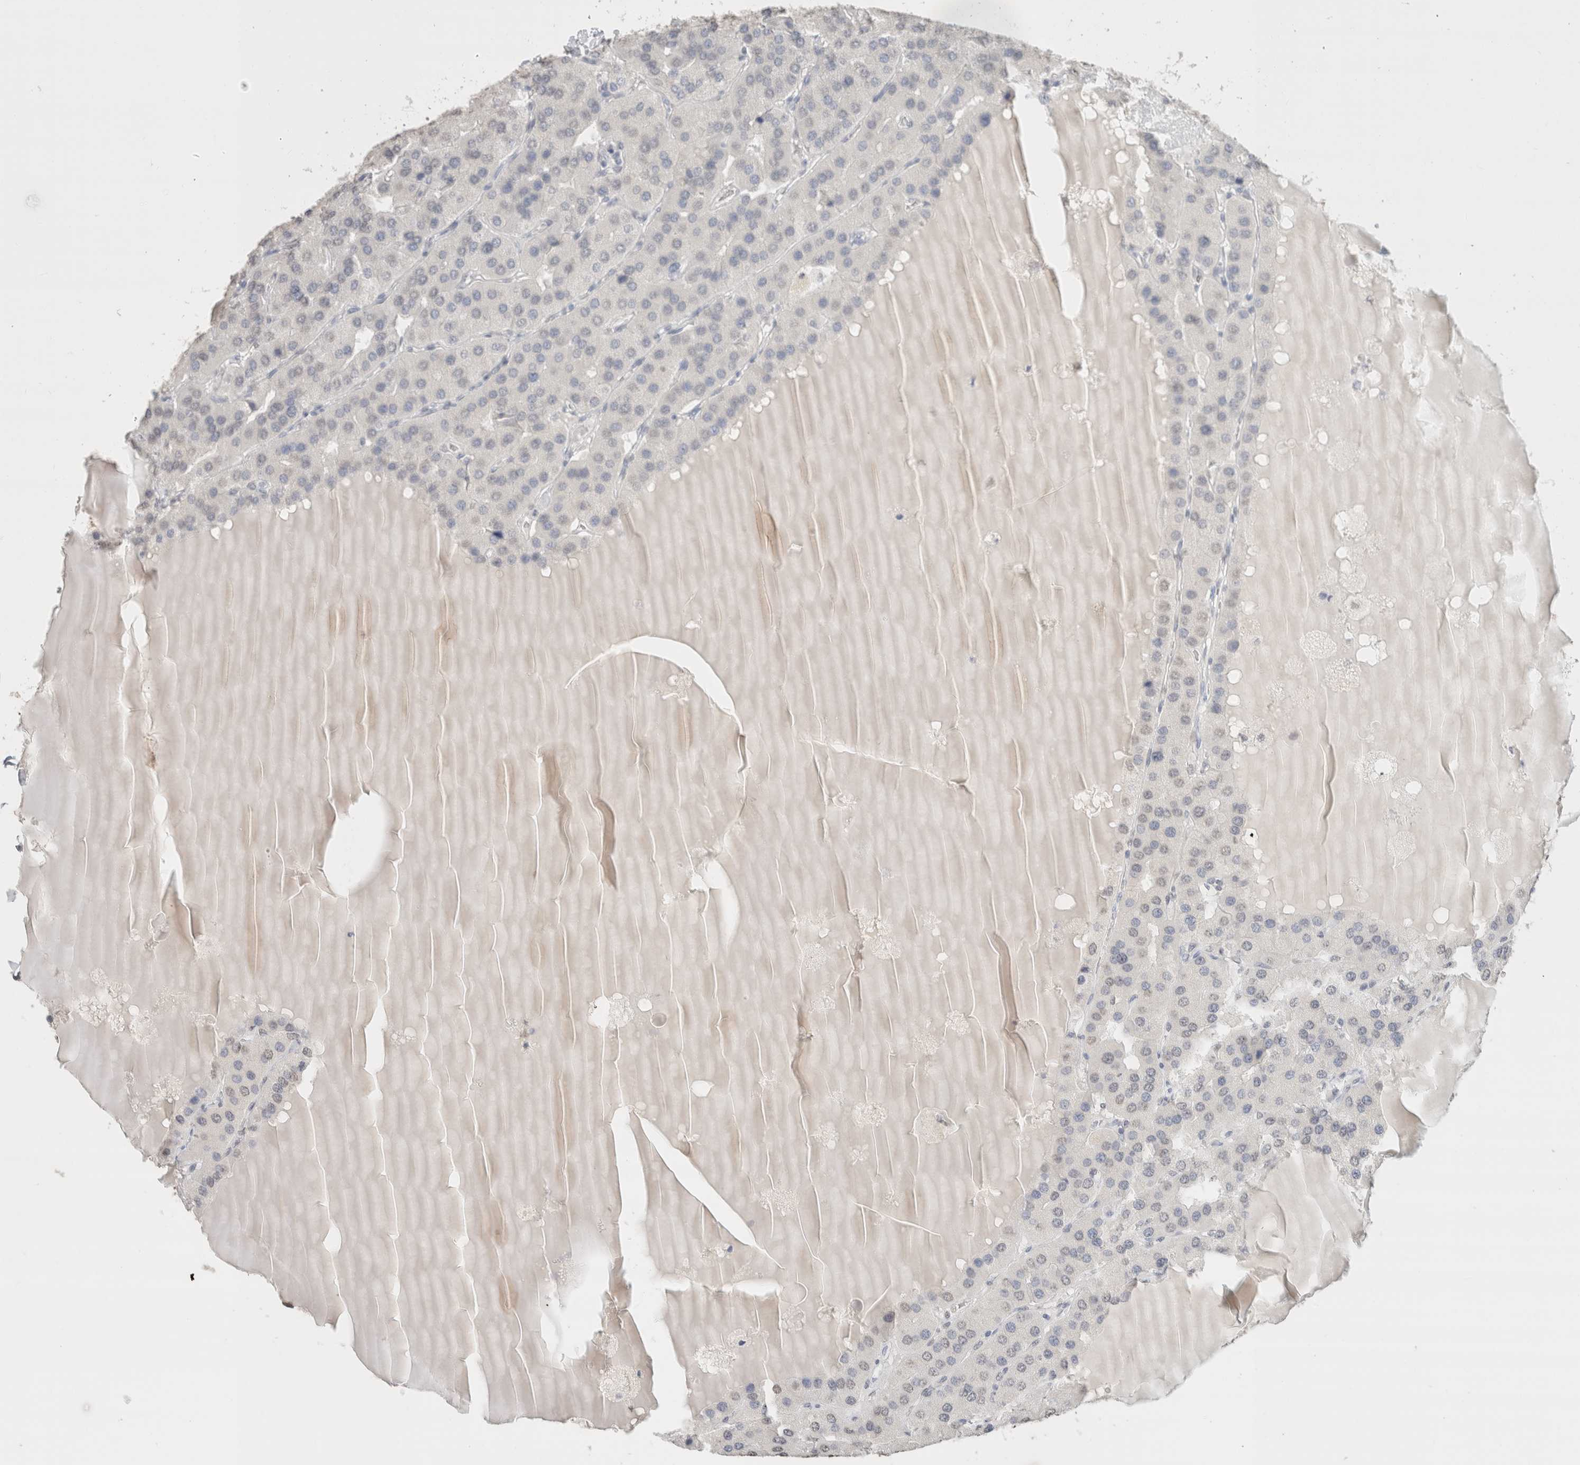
{"staining": {"intensity": "negative", "quantity": "none", "location": "none"}, "tissue": "parathyroid gland", "cell_type": "Glandular cells", "image_type": "normal", "snomed": [{"axis": "morphology", "description": "Normal tissue, NOS"}, {"axis": "morphology", "description": "Adenoma, NOS"}, {"axis": "topography", "description": "Parathyroid gland"}], "caption": "High power microscopy image of an IHC image of benign parathyroid gland, revealing no significant expression in glandular cells.", "gene": "CD80", "patient": {"sex": "female", "age": 86}}